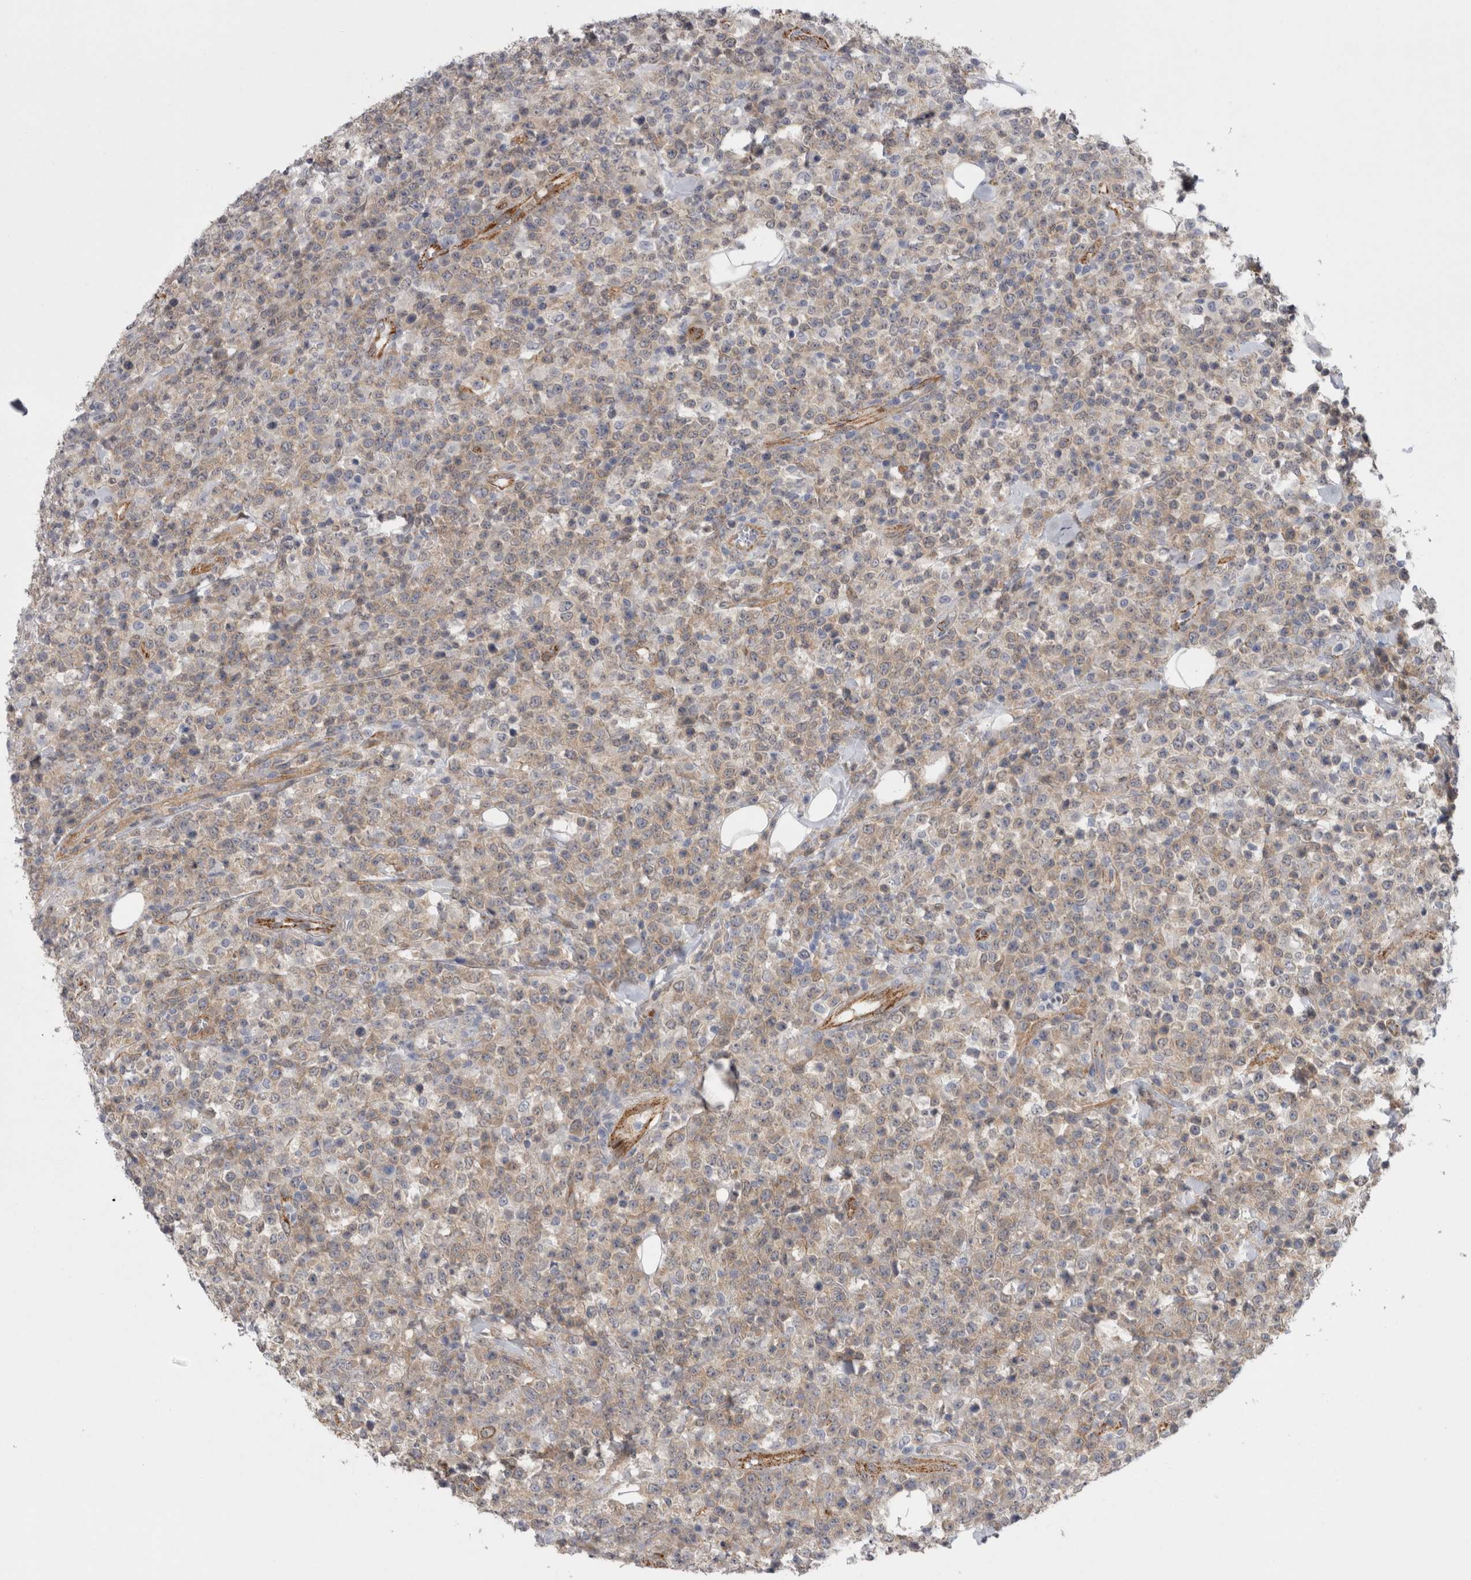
{"staining": {"intensity": "negative", "quantity": "none", "location": "none"}, "tissue": "lymphoma", "cell_type": "Tumor cells", "image_type": "cancer", "snomed": [{"axis": "morphology", "description": "Malignant lymphoma, non-Hodgkin's type, High grade"}, {"axis": "topography", "description": "Colon"}], "caption": "There is no significant staining in tumor cells of high-grade malignant lymphoma, non-Hodgkin's type.", "gene": "ACOT7", "patient": {"sex": "female", "age": 53}}